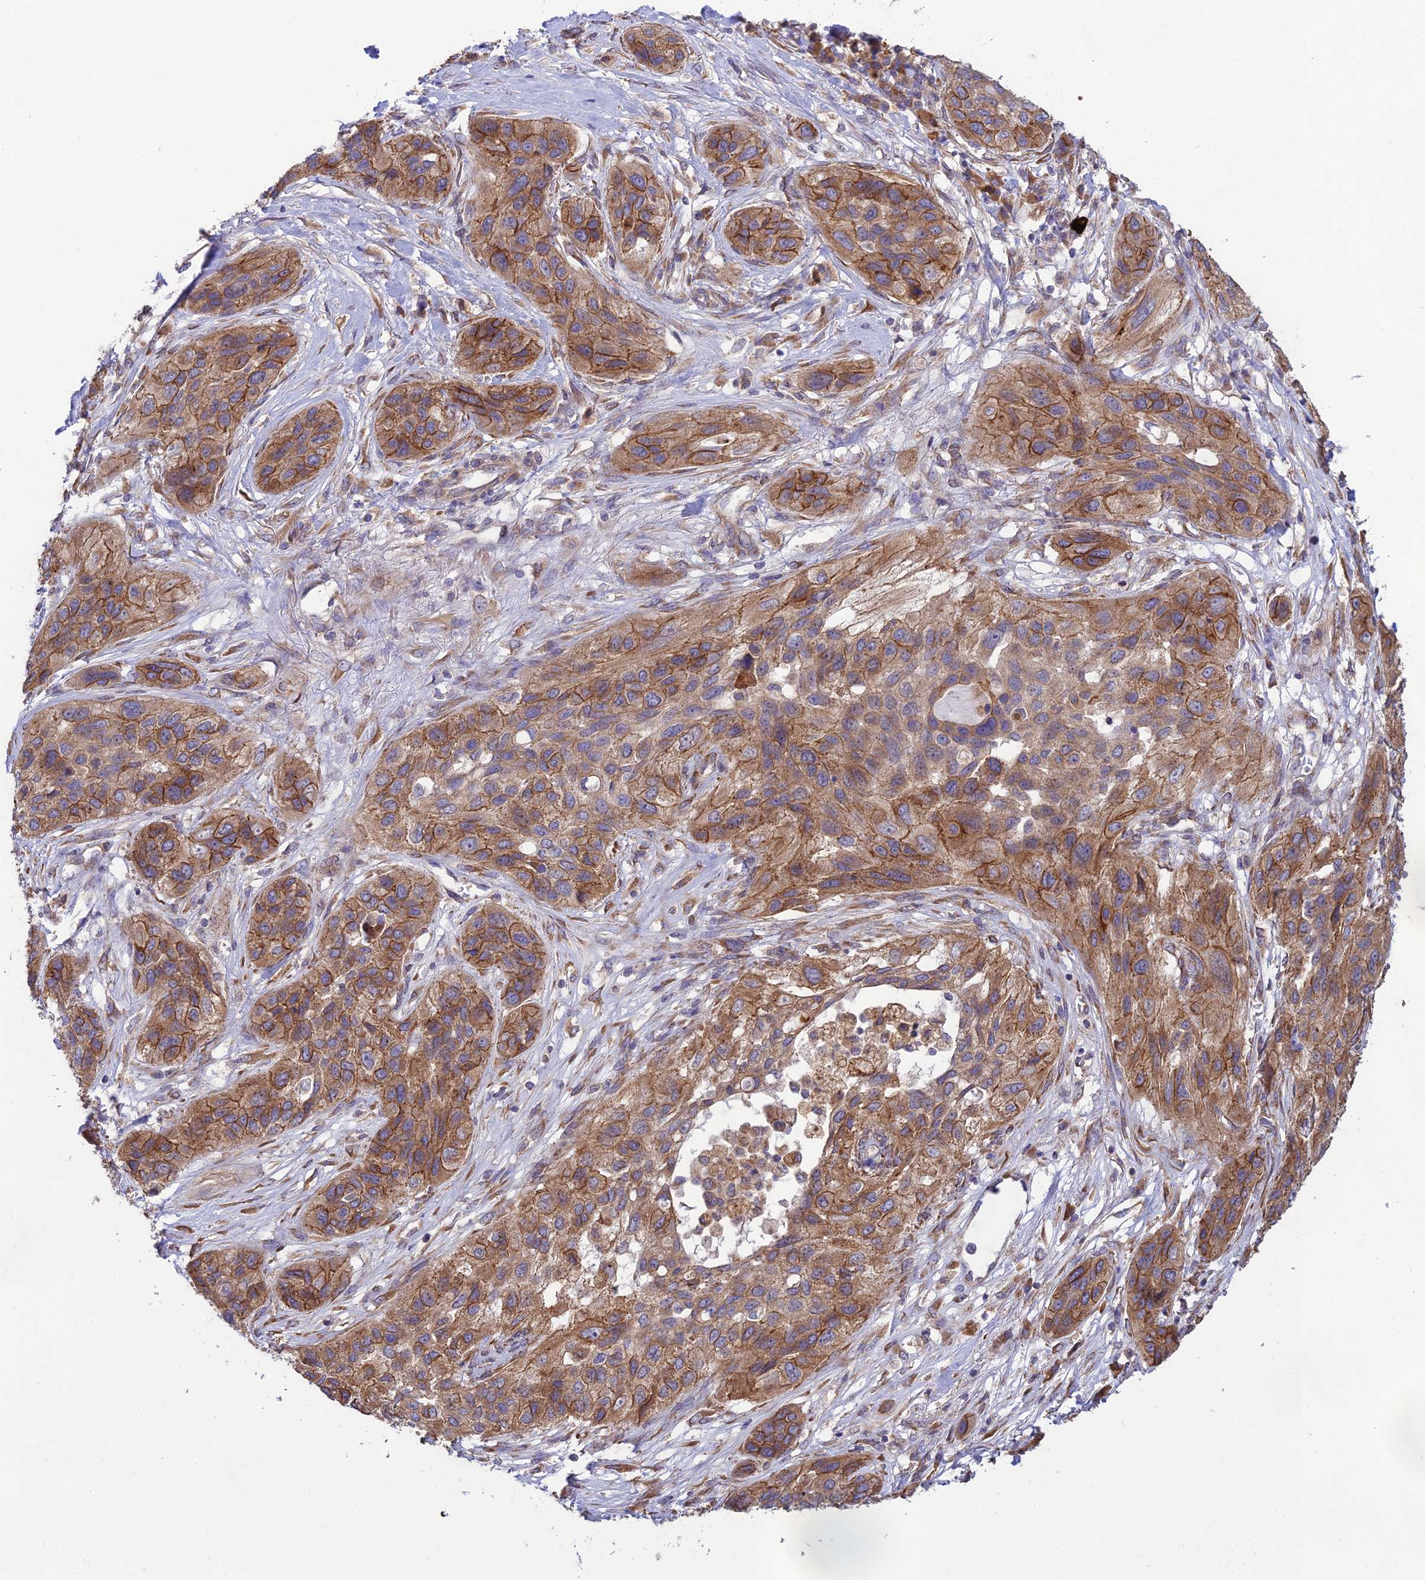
{"staining": {"intensity": "moderate", "quantity": ">75%", "location": "cytoplasmic/membranous"}, "tissue": "lung cancer", "cell_type": "Tumor cells", "image_type": "cancer", "snomed": [{"axis": "morphology", "description": "Squamous cell carcinoma, NOS"}, {"axis": "topography", "description": "Lung"}], "caption": "Protein expression analysis of lung cancer displays moderate cytoplasmic/membranous staining in approximately >75% of tumor cells.", "gene": "MRNIP", "patient": {"sex": "female", "age": 70}}